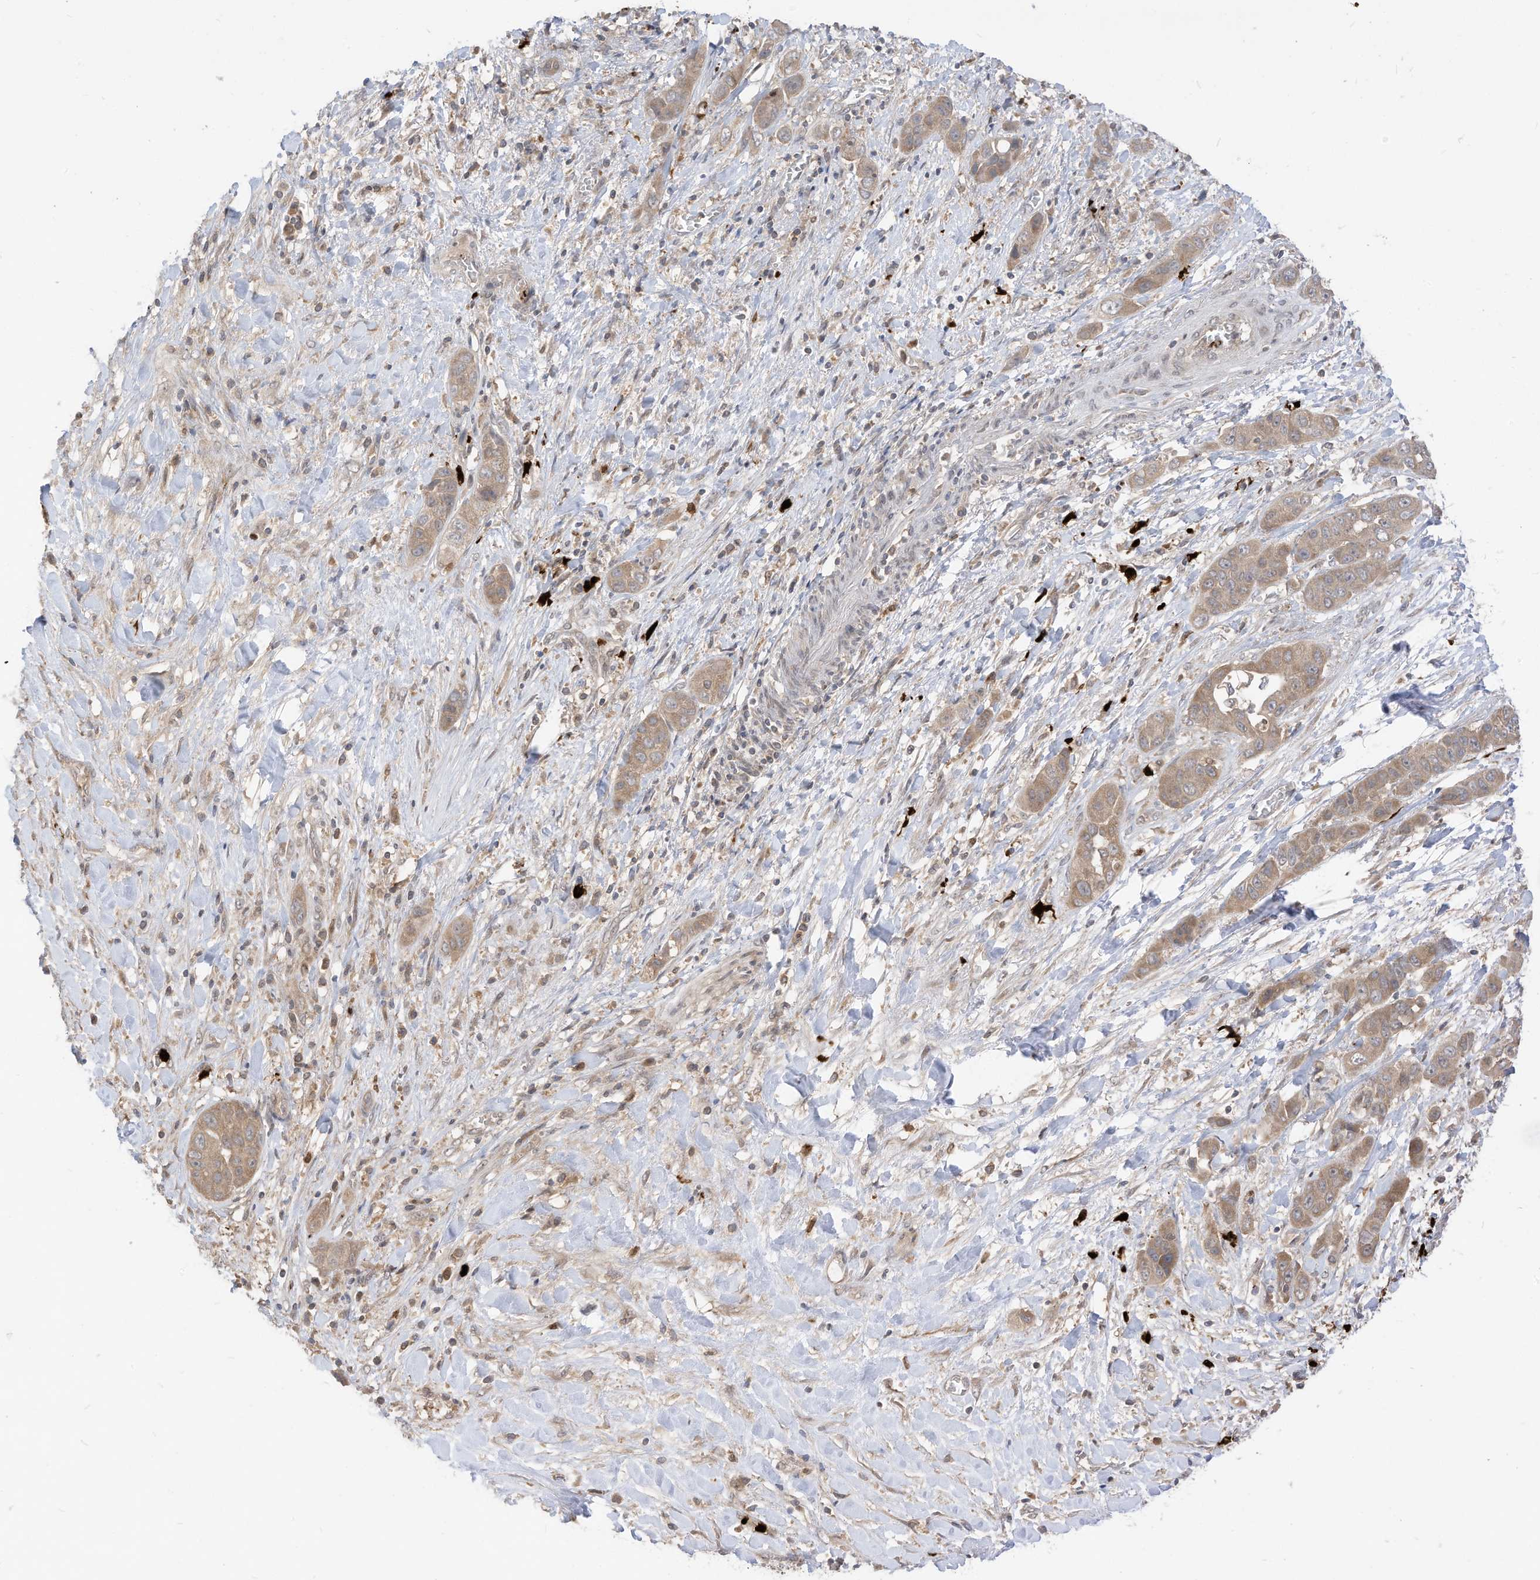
{"staining": {"intensity": "moderate", "quantity": "25%-75%", "location": "cytoplasmic/membranous"}, "tissue": "liver cancer", "cell_type": "Tumor cells", "image_type": "cancer", "snomed": [{"axis": "morphology", "description": "Cholangiocarcinoma"}, {"axis": "topography", "description": "Liver"}], "caption": "Liver cancer tissue demonstrates moderate cytoplasmic/membranous staining in about 25%-75% of tumor cells The protein of interest is stained brown, and the nuclei are stained in blue (DAB IHC with brightfield microscopy, high magnification).", "gene": "CNKSR1", "patient": {"sex": "female", "age": 52}}